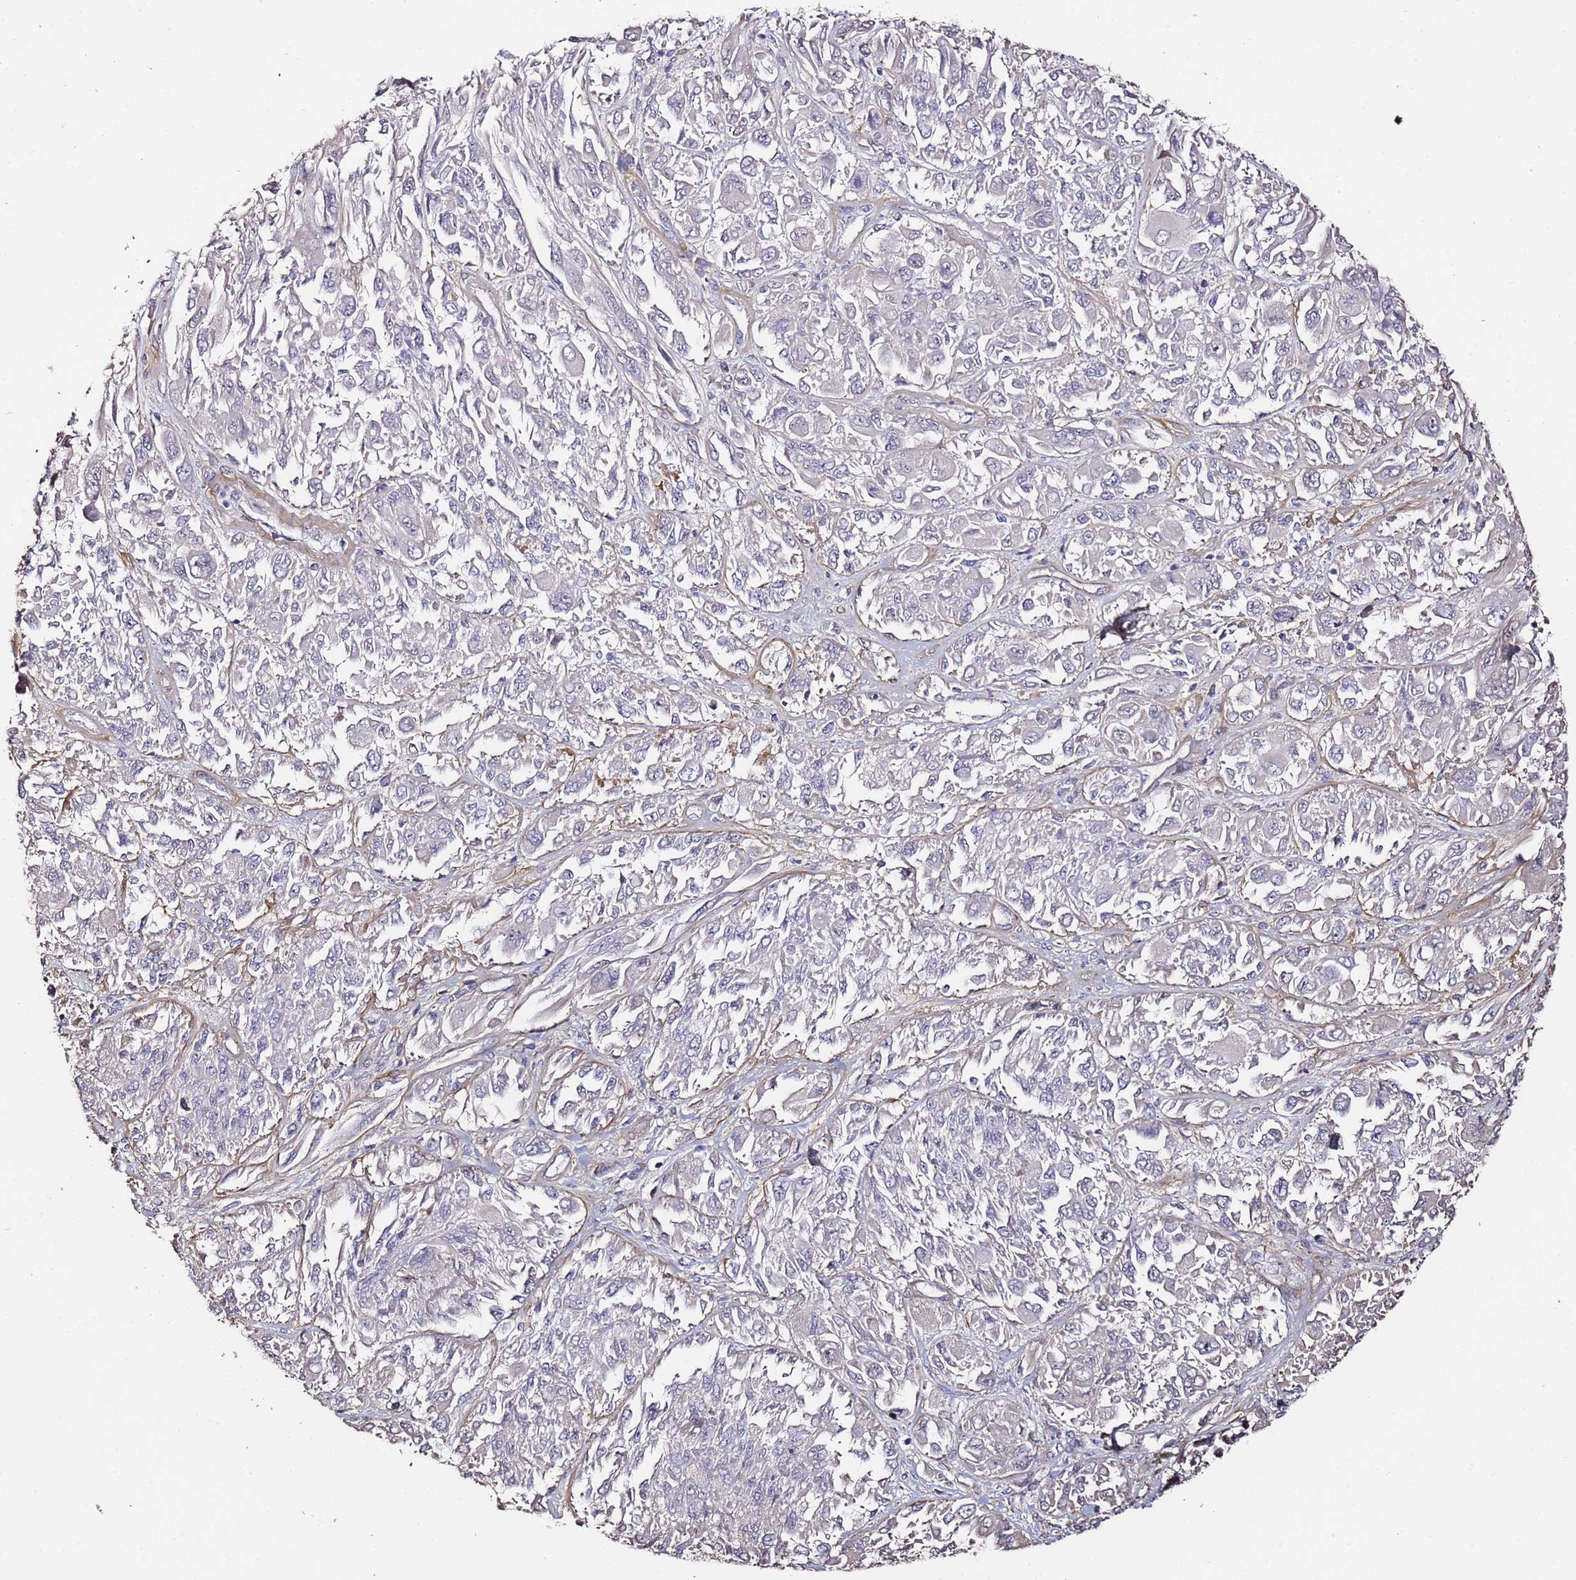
{"staining": {"intensity": "negative", "quantity": "none", "location": "none"}, "tissue": "melanoma", "cell_type": "Tumor cells", "image_type": "cancer", "snomed": [{"axis": "morphology", "description": "Malignant melanoma, NOS"}, {"axis": "topography", "description": "Skin"}], "caption": "High magnification brightfield microscopy of malignant melanoma stained with DAB (brown) and counterstained with hematoxylin (blue): tumor cells show no significant expression. The staining was performed using DAB to visualize the protein expression in brown, while the nuclei were stained in blue with hematoxylin (Magnification: 20x).", "gene": "C3orf80", "patient": {"sex": "female", "age": 91}}